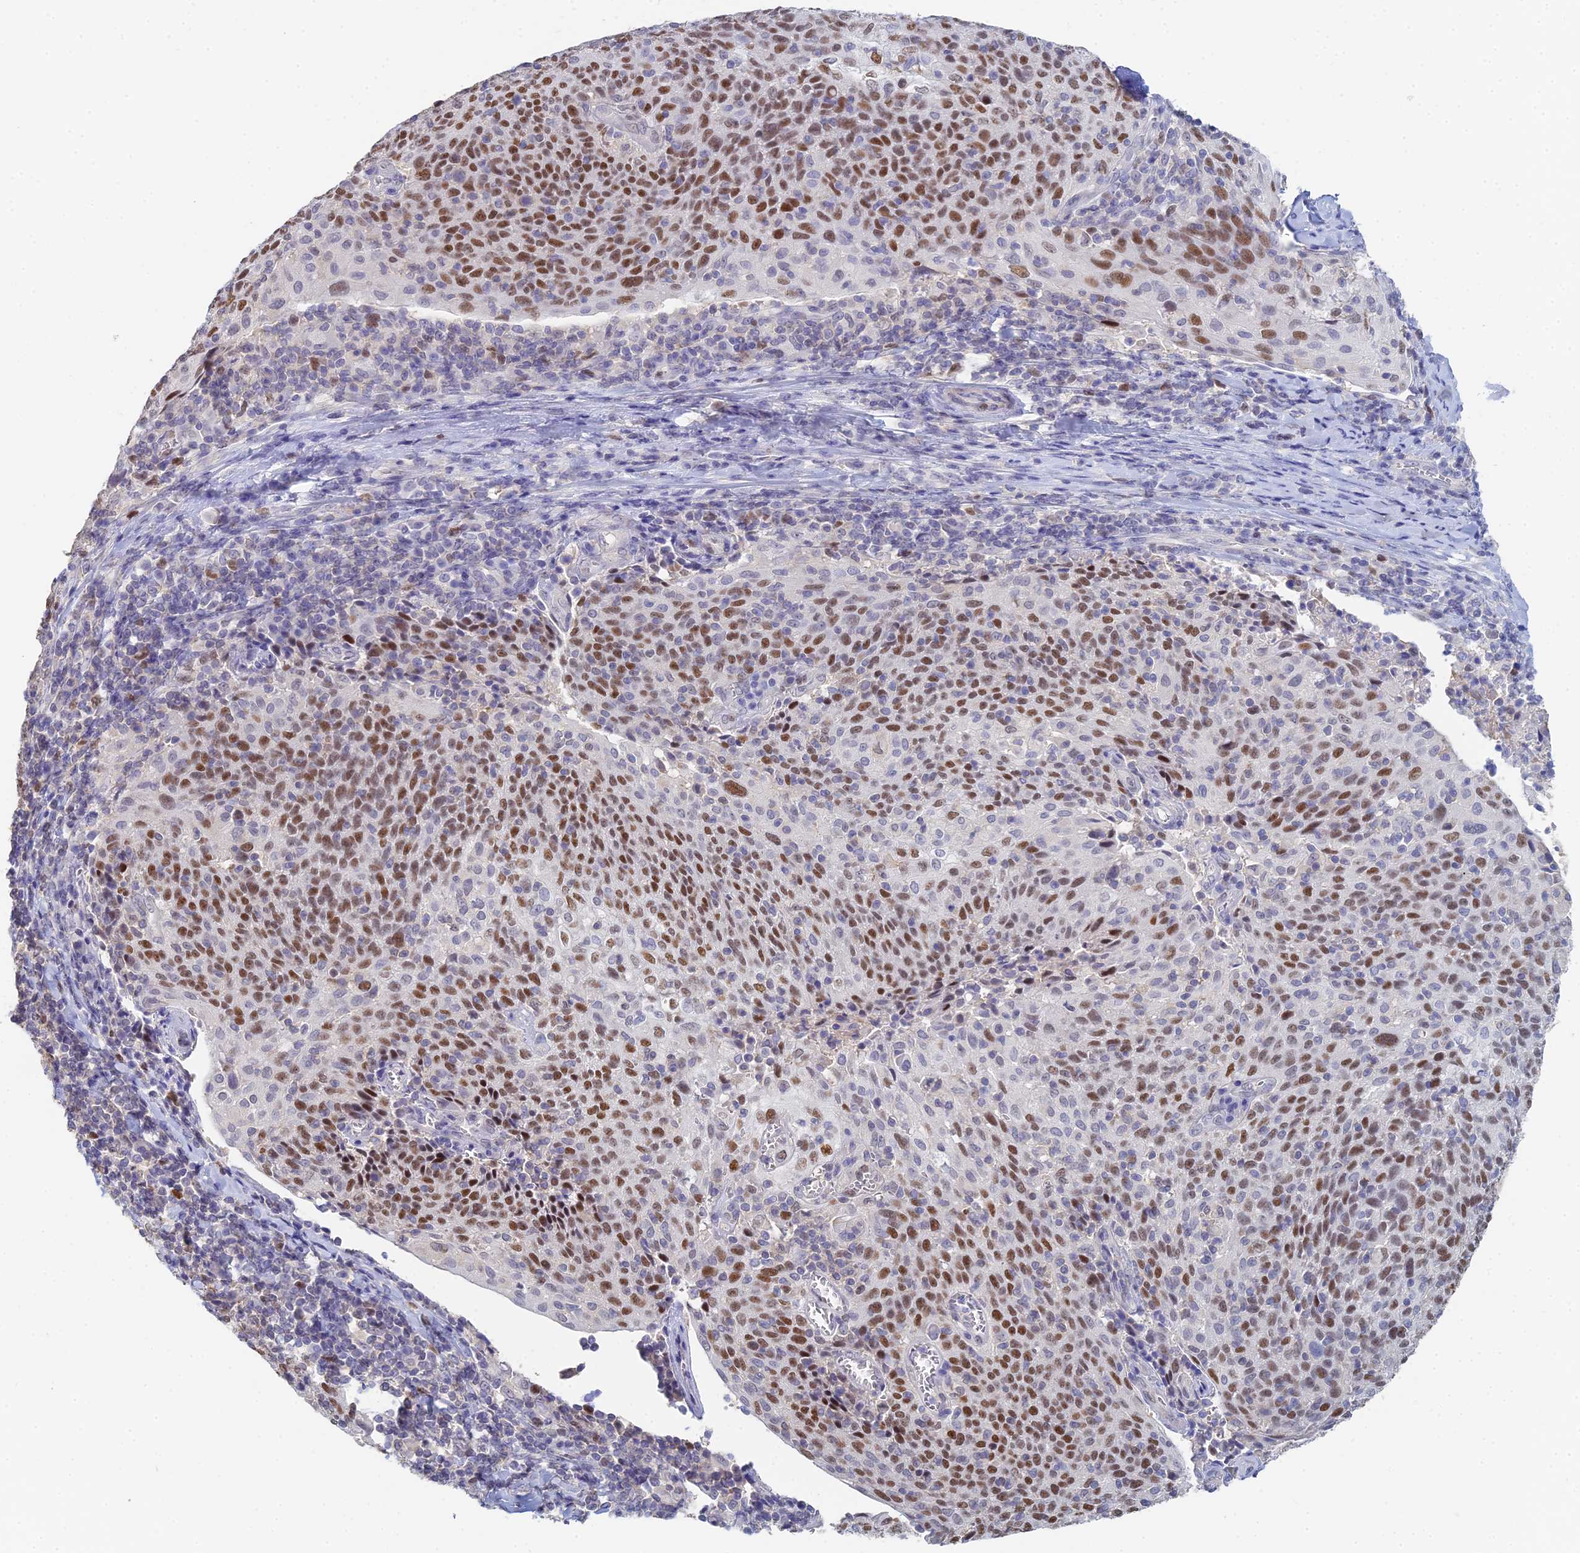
{"staining": {"intensity": "strong", "quantity": "25%-75%", "location": "nuclear"}, "tissue": "cervical cancer", "cell_type": "Tumor cells", "image_type": "cancer", "snomed": [{"axis": "morphology", "description": "Squamous cell carcinoma, NOS"}, {"axis": "topography", "description": "Cervix"}], "caption": "Protein expression analysis of cervical cancer (squamous cell carcinoma) displays strong nuclear expression in approximately 25%-75% of tumor cells.", "gene": "MCM2", "patient": {"sex": "female", "age": 52}}